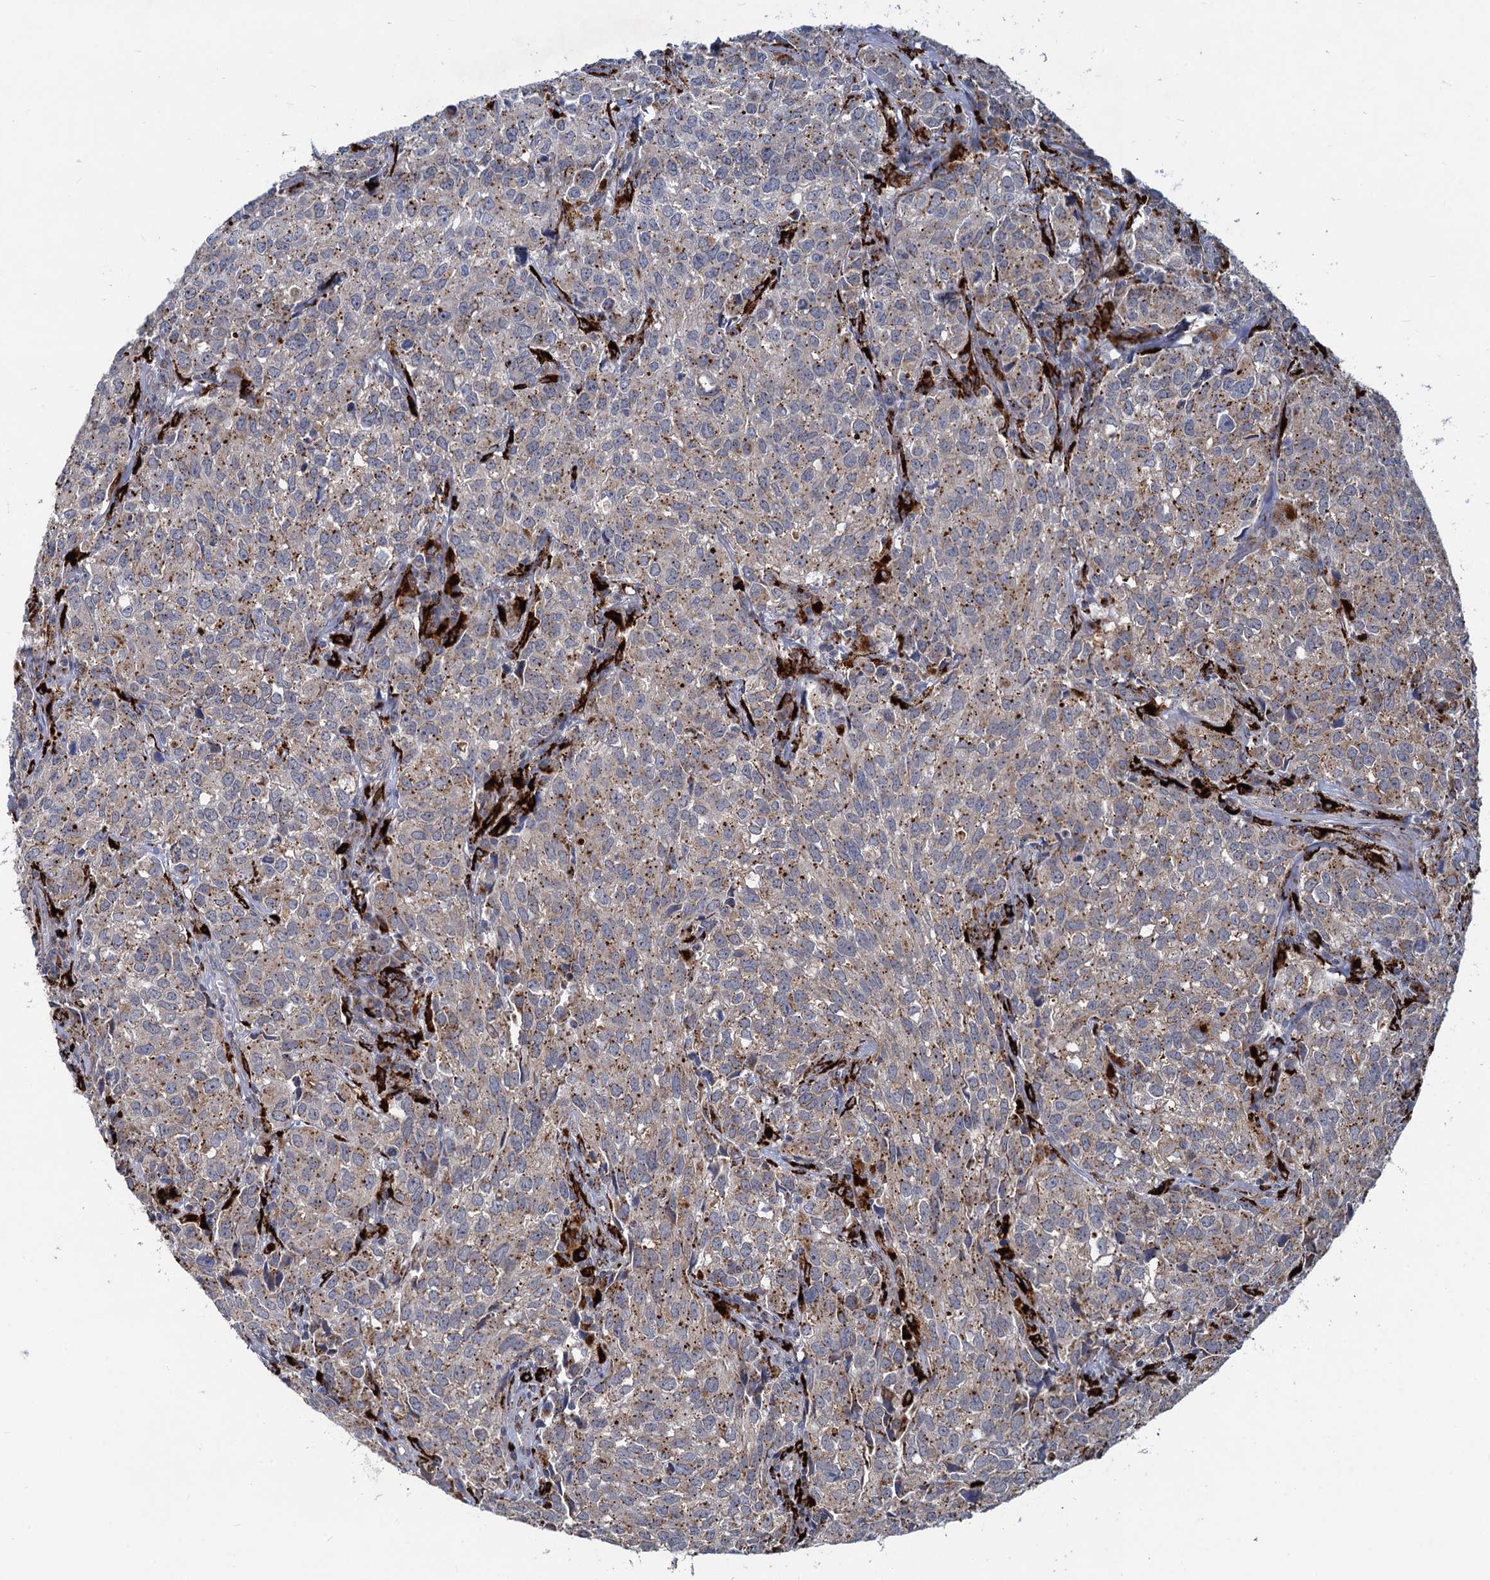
{"staining": {"intensity": "weak", "quantity": "25%-75%", "location": "cytoplasmic/membranous"}, "tissue": "urothelial cancer", "cell_type": "Tumor cells", "image_type": "cancer", "snomed": [{"axis": "morphology", "description": "Urothelial carcinoma, High grade"}, {"axis": "topography", "description": "Urinary bladder"}], "caption": "Protein positivity by immunohistochemistry demonstrates weak cytoplasmic/membranous staining in approximately 25%-75% of tumor cells in urothelial carcinoma (high-grade).", "gene": "ANKS3", "patient": {"sex": "female", "age": 75}}